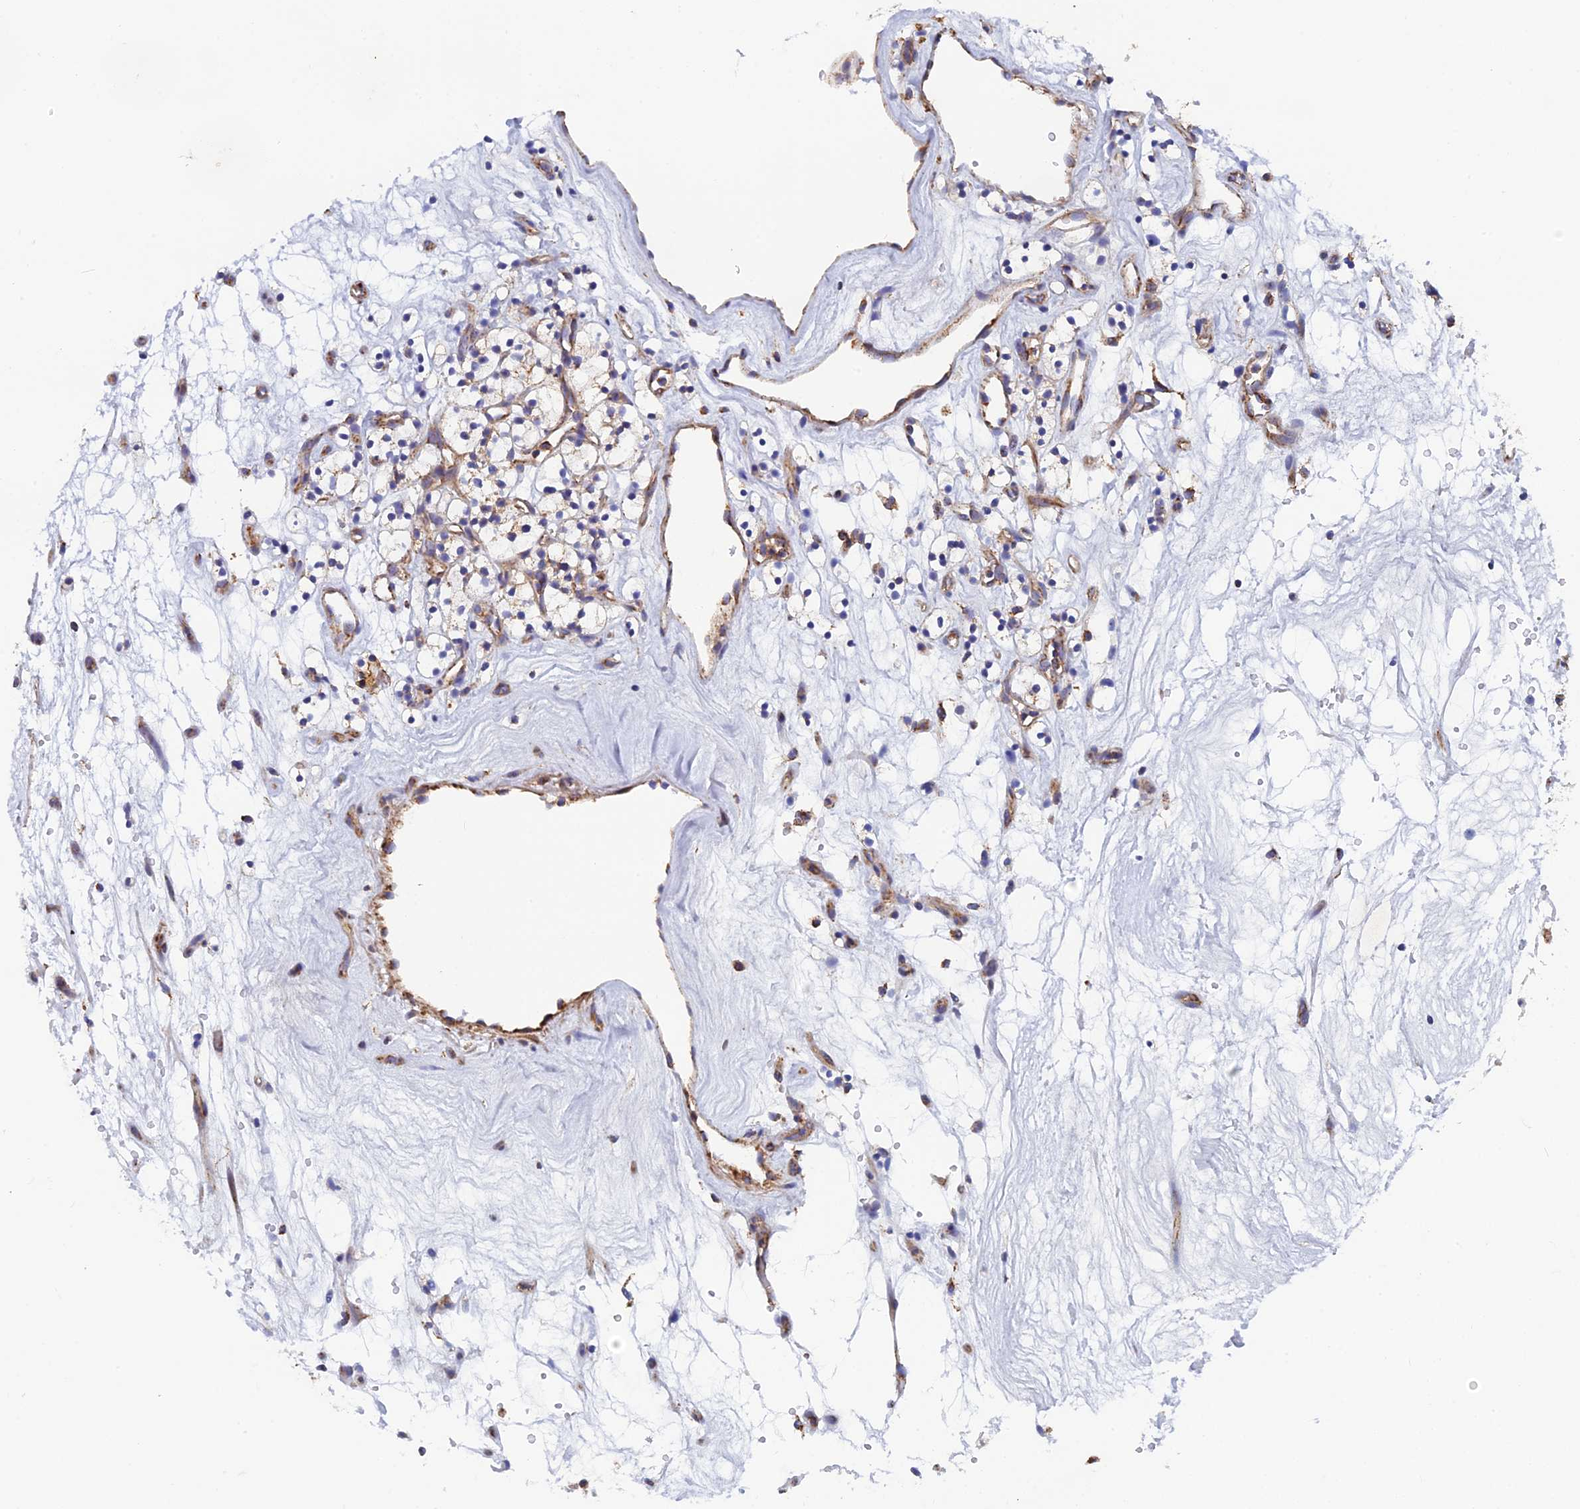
{"staining": {"intensity": "negative", "quantity": "none", "location": "none"}, "tissue": "renal cancer", "cell_type": "Tumor cells", "image_type": "cancer", "snomed": [{"axis": "morphology", "description": "Adenocarcinoma, NOS"}, {"axis": "topography", "description": "Kidney"}], "caption": "DAB immunohistochemical staining of human renal adenocarcinoma displays no significant expression in tumor cells. The staining was performed using DAB (3,3'-diaminobenzidine) to visualize the protein expression in brown, while the nuclei were stained in blue with hematoxylin (Magnification: 20x).", "gene": "MRPS9", "patient": {"sex": "female", "age": 57}}